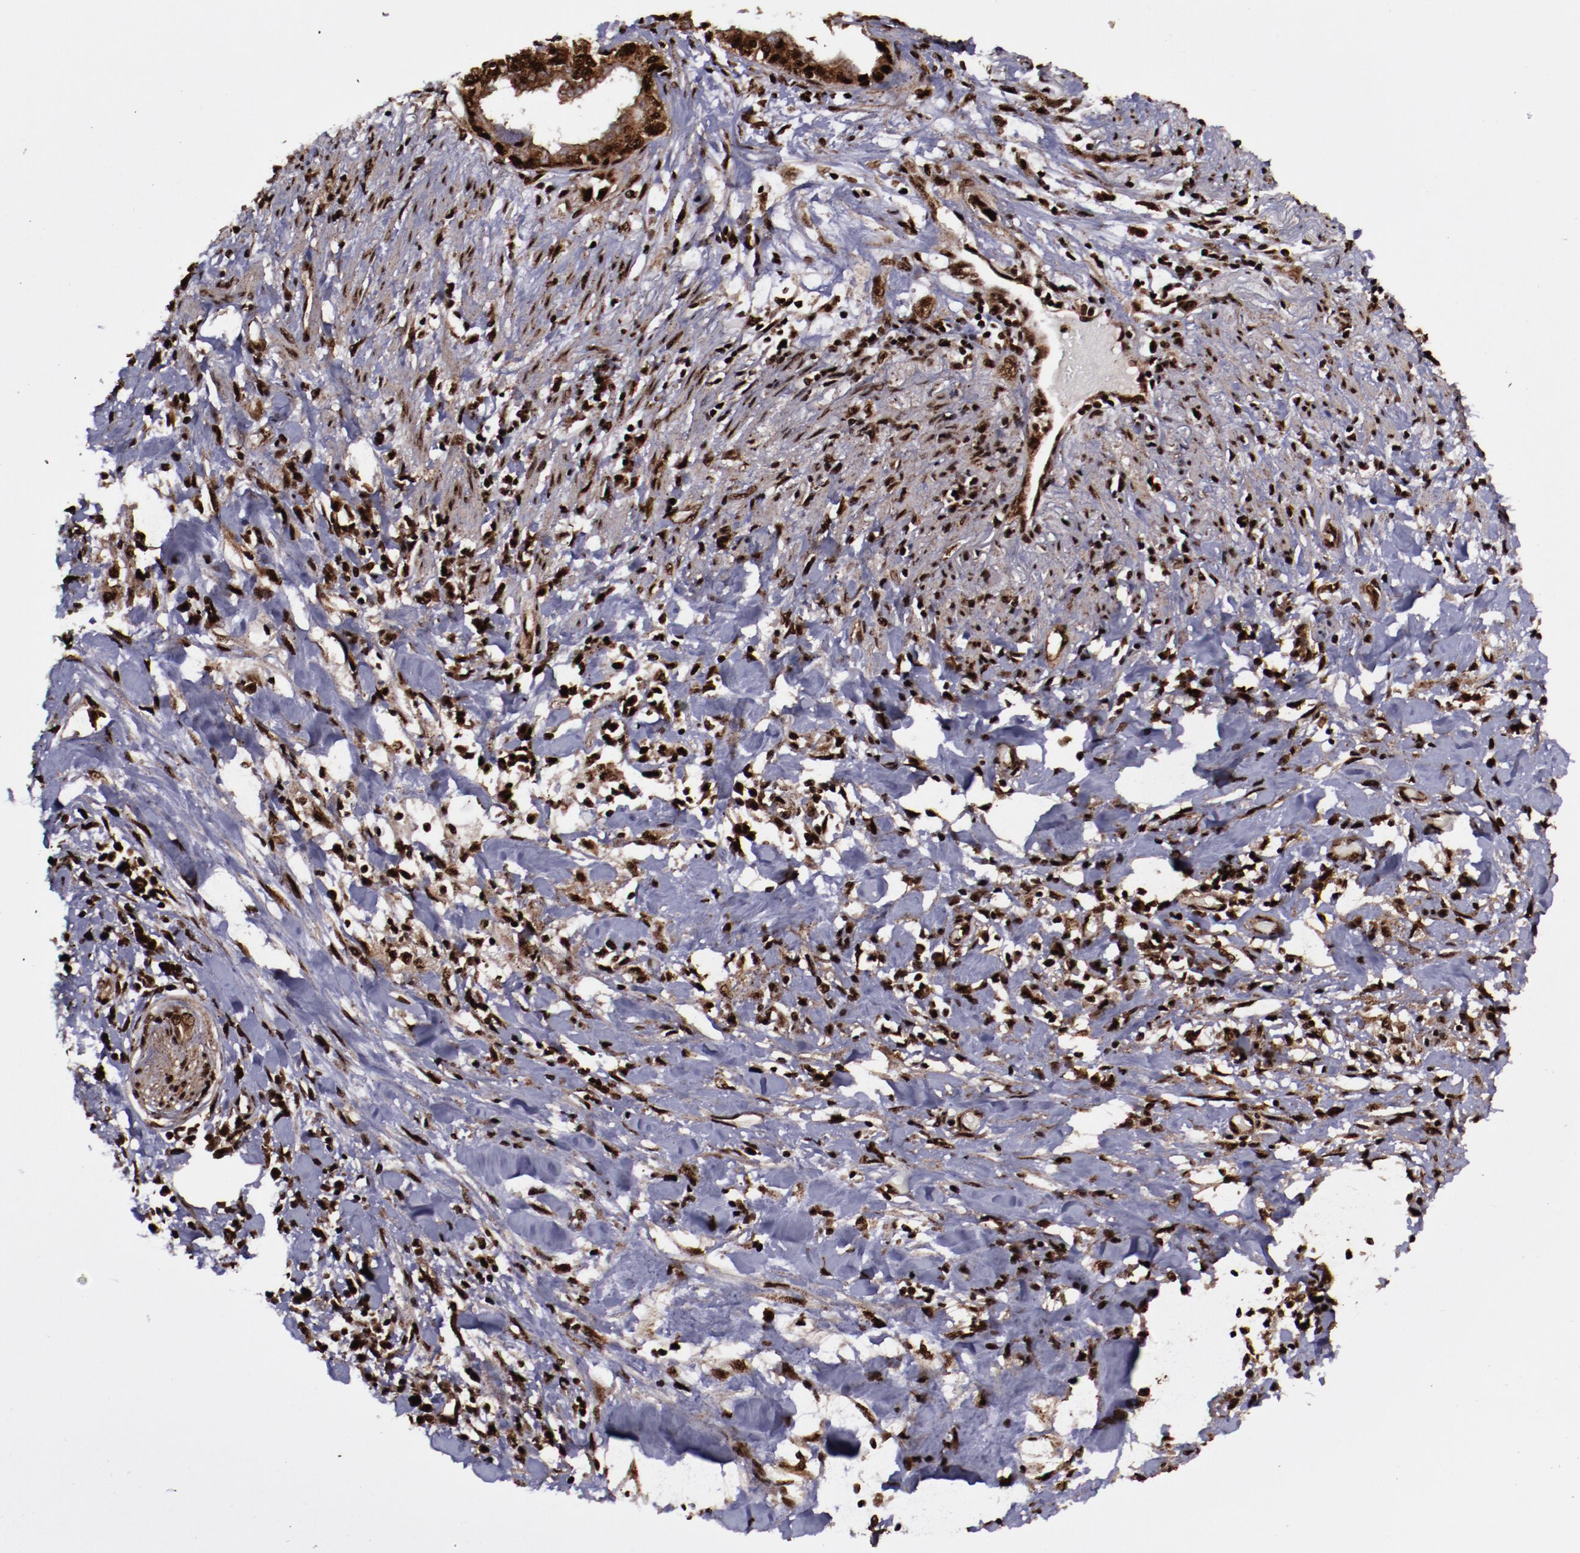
{"staining": {"intensity": "strong", "quantity": ">75%", "location": "cytoplasmic/membranous,nuclear"}, "tissue": "pancreatic cancer", "cell_type": "Tumor cells", "image_type": "cancer", "snomed": [{"axis": "morphology", "description": "Adenocarcinoma, NOS"}, {"axis": "topography", "description": "Pancreas"}], "caption": "Immunohistochemical staining of adenocarcinoma (pancreatic) exhibits strong cytoplasmic/membranous and nuclear protein expression in about >75% of tumor cells.", "gene": "SNW1", "patient": {"sex": "female", "age": 64}}